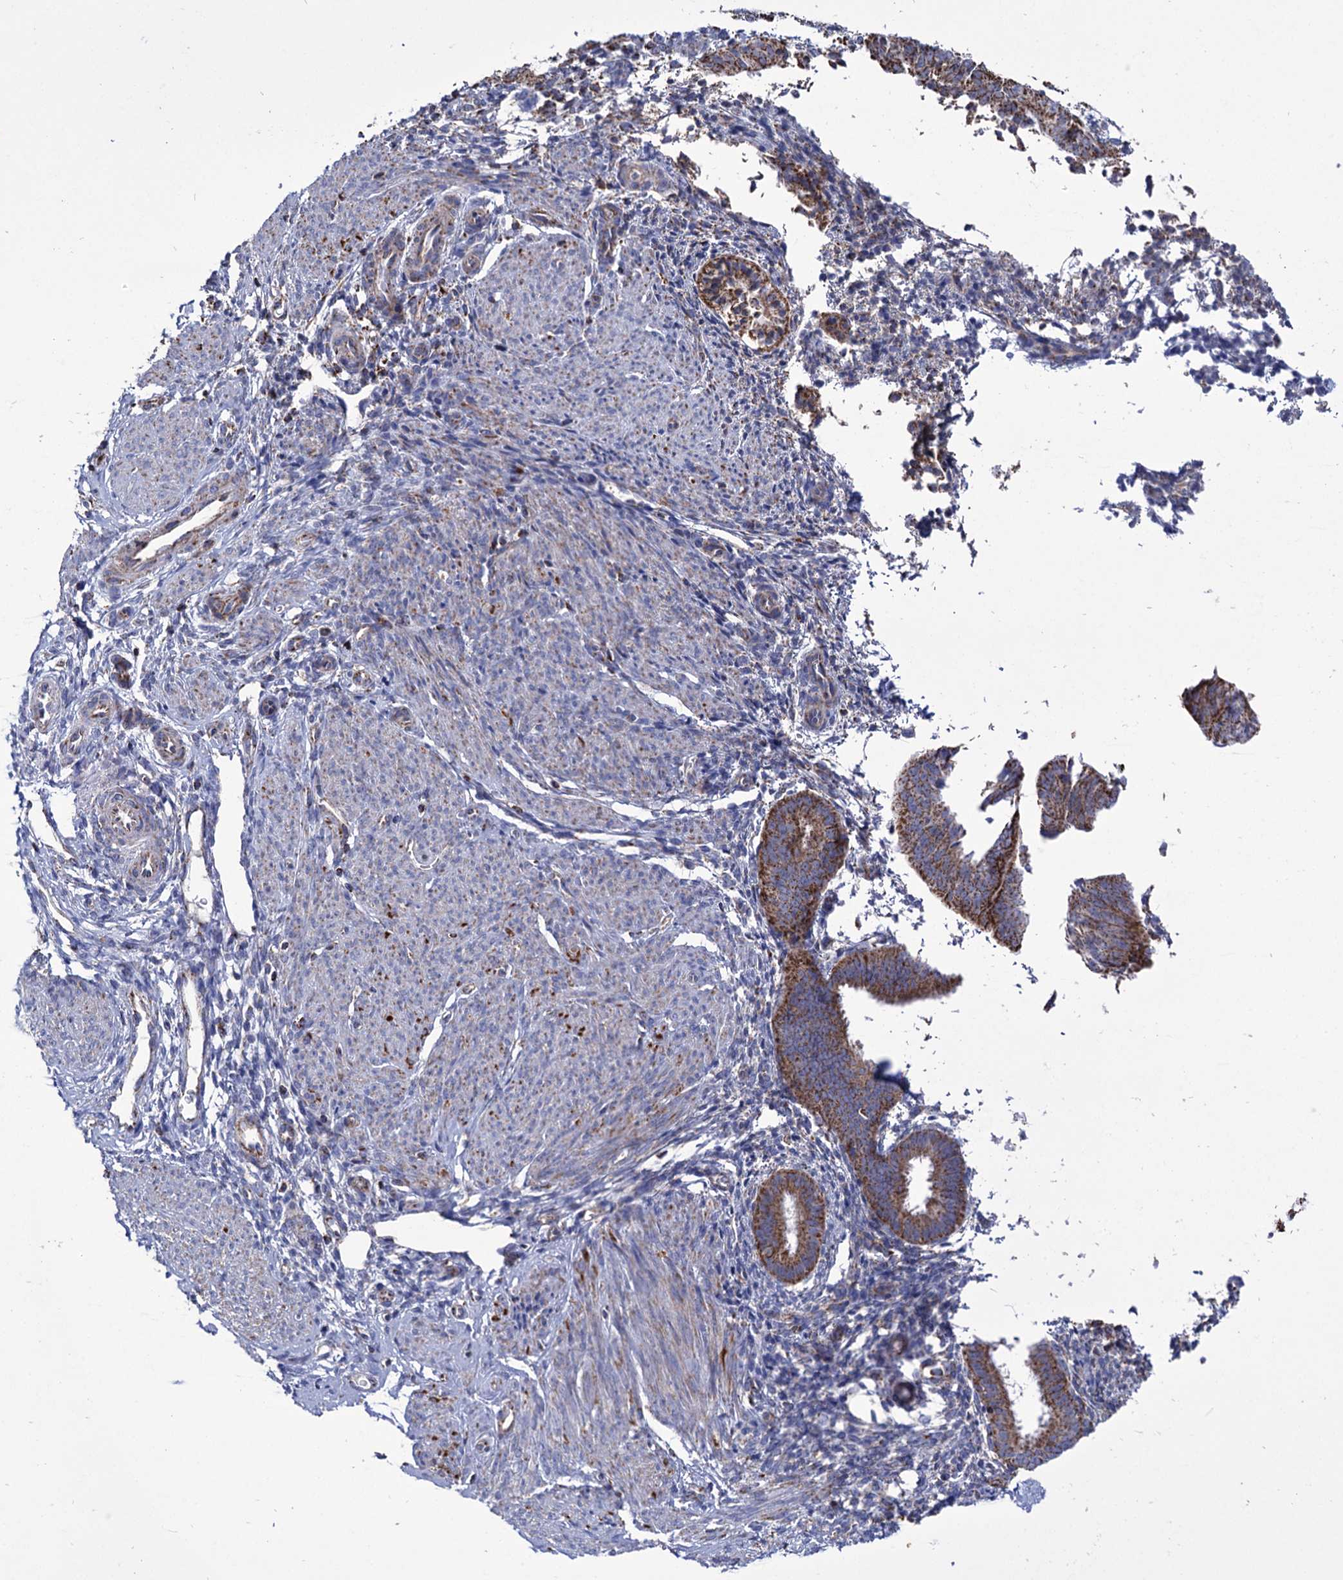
{"staining": {"intensity": "moderate", "quantity": "<25%", "location": "cytoplasmic/membranous"}, "tissue": "endometrium", "cell_type": "Cells in endometrial stroma", "image_type": "normal", "snomed": [{"axis": "morphology", "description": "Normal tissue, NOS"}, {"axis": "topography", "description": "Uterus"}, {"axis": "topography", "description": "Endometrium"}], "caption": "Immunohistochemical staining of benign human endometrium displays <25% levels of moderate cytoplasmic/membranous protein expression in approximately <25% of cells in endometrial stroma. Using DAB (brown) and hematoxylin (blue) stains, captured at high magnification using brightfield microscopy.", "gene": "ABHD10", "patient": {"sex": "female", "age": 48}}